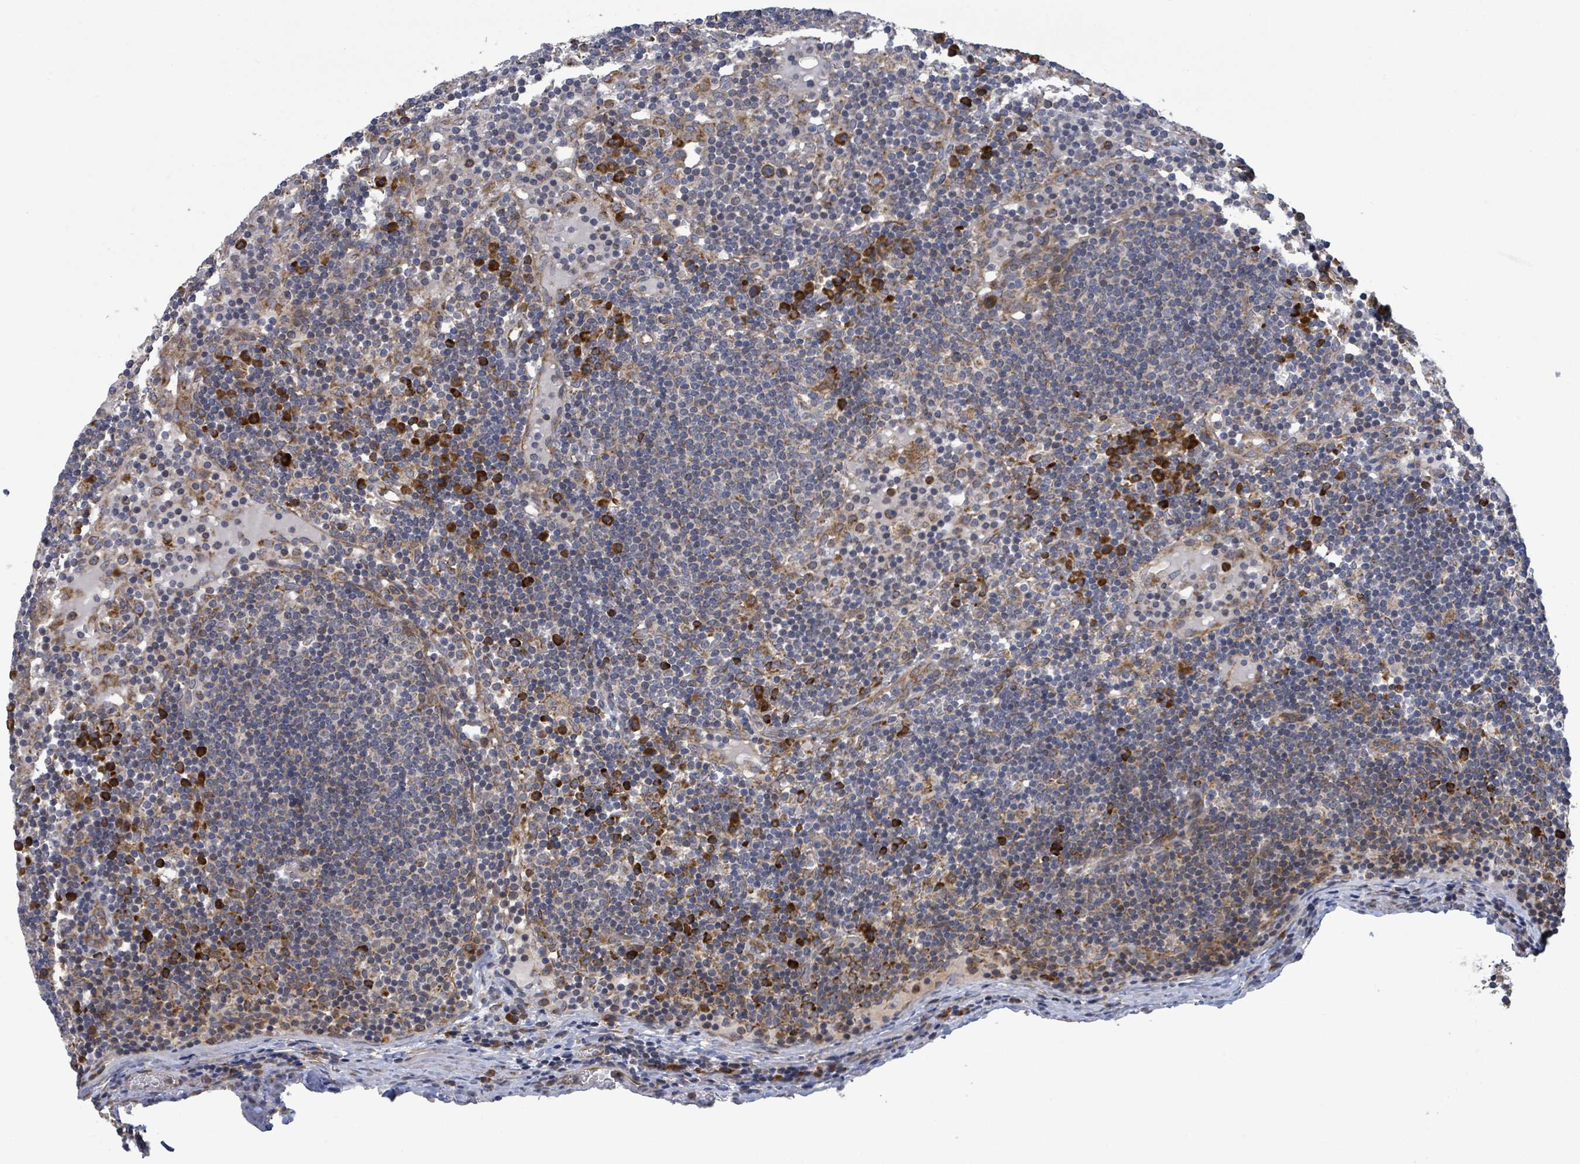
{"staining": {"intensity": "weak", "quantity": "<25%", "location": "cytoplasmic/membranous"}, "tissue": "lymph node", "cell_type": "Germinal center cells", "image_type": "normal", "snomed": [{"axis": "morphology", "description": "Normal tissue, NOS"}, {"axis": "topography", "description": "Lymph node"}], "caption": "The micrograph exhibits no significant positivity in germinal center cells of lymph node. (Brightfield microscopy of DAB immunohistochemistry (IHC) at high magnification).", "gene": "NOMO1", "patient": {"sex": "male", "age": 53}}